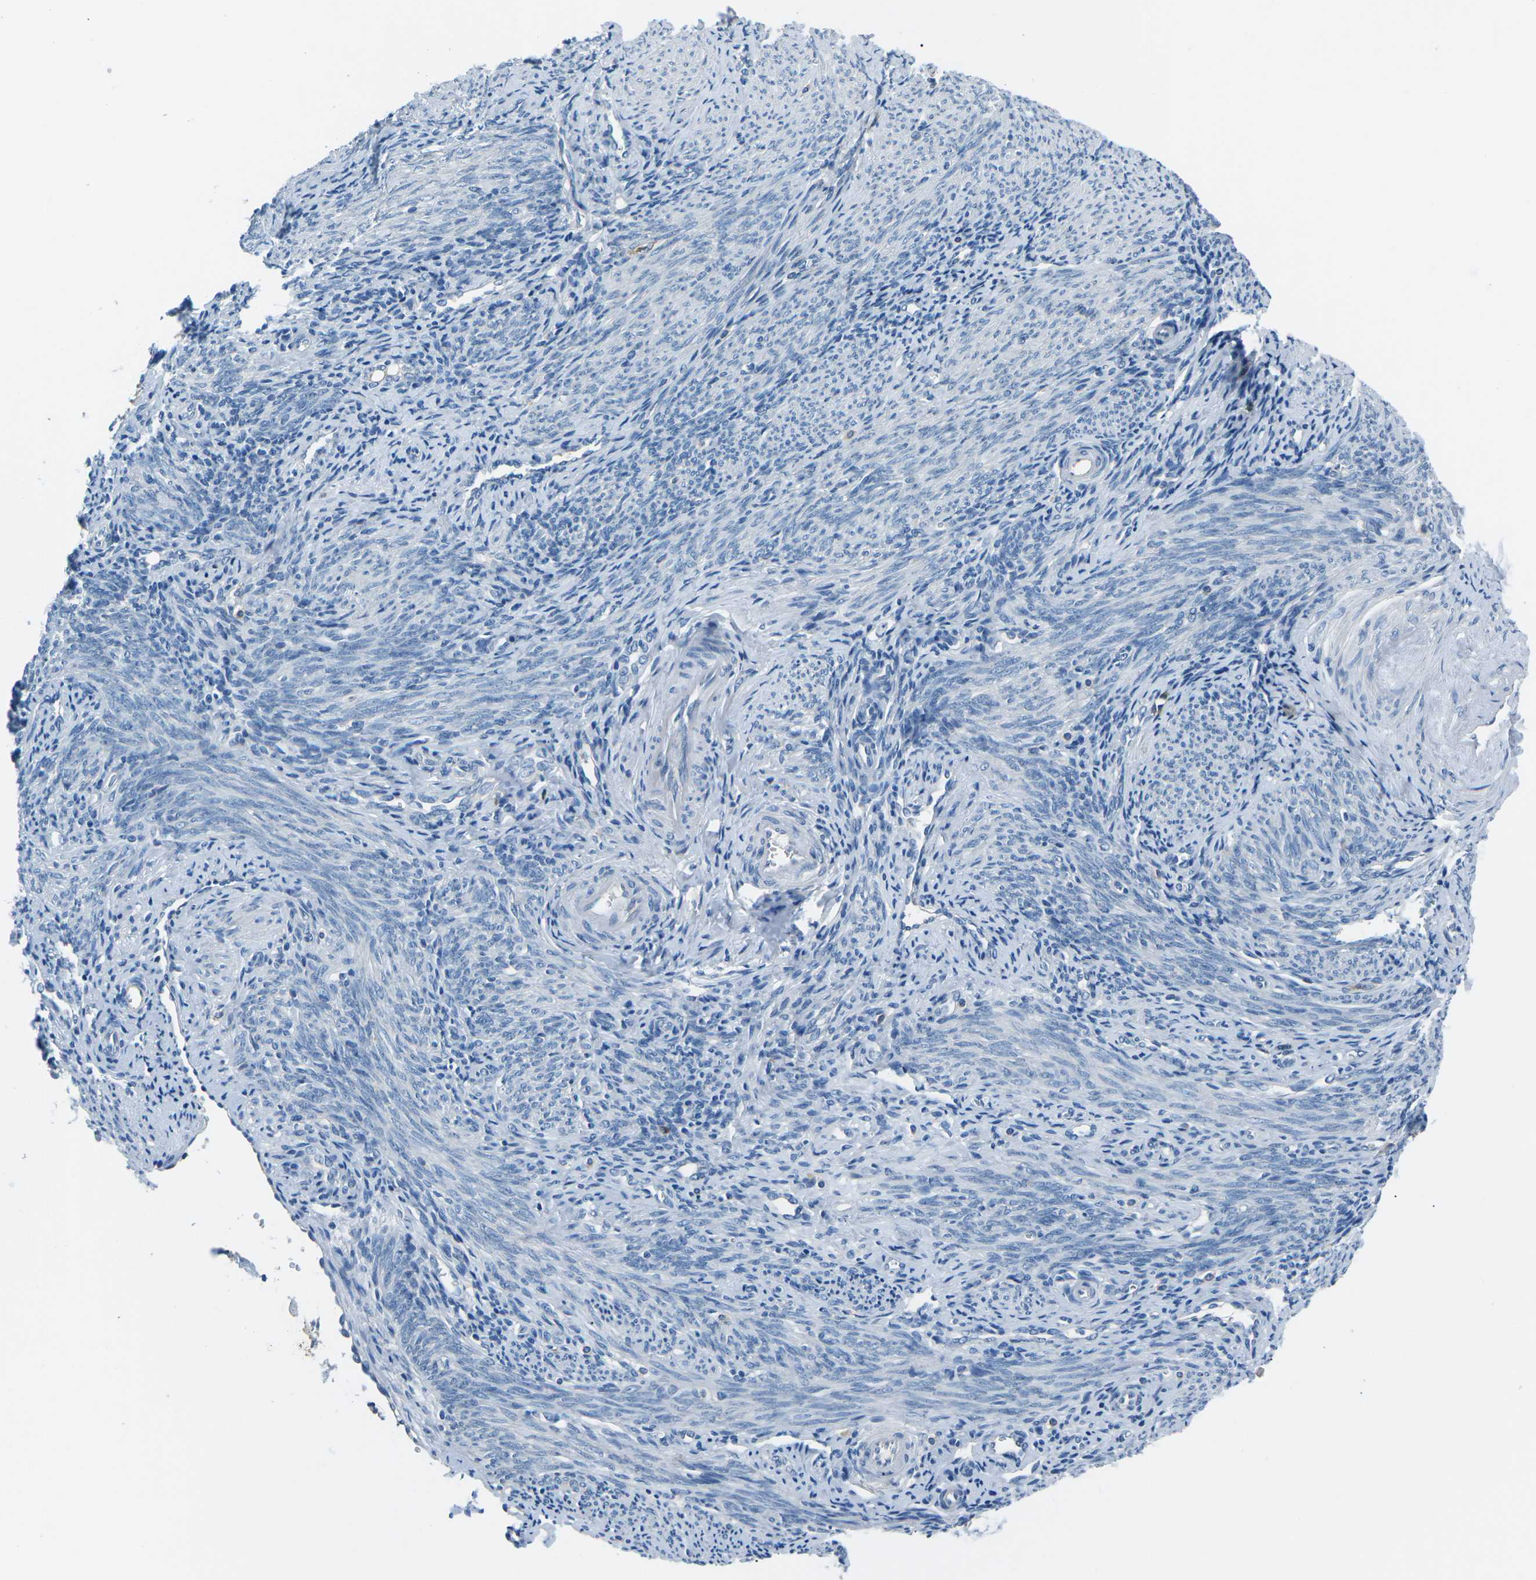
{"staining": {"intensity": "weak", "quantity": "<25%", "location": "cytoplasmic/membranous"}, "tissue": "endometrium", "cell_type": "Cells in endometrial stroma", "image_type": "normal", "snomed": [{"axis": "morphology", "description": "Normal tissue, NOS"}, {"axis": "topography", "description": "Endometrium"}], "caption": "The micrograph displays no staining of cells in endometrial stroma in benign endometrium. The staining is performed using DAB (3,3'-diaminobenzidine) brown chromogen with nuclei counter-stained in using hematoxylin.", "gene": "CD1D", "patient": {"sex": "female", "age": 50}}